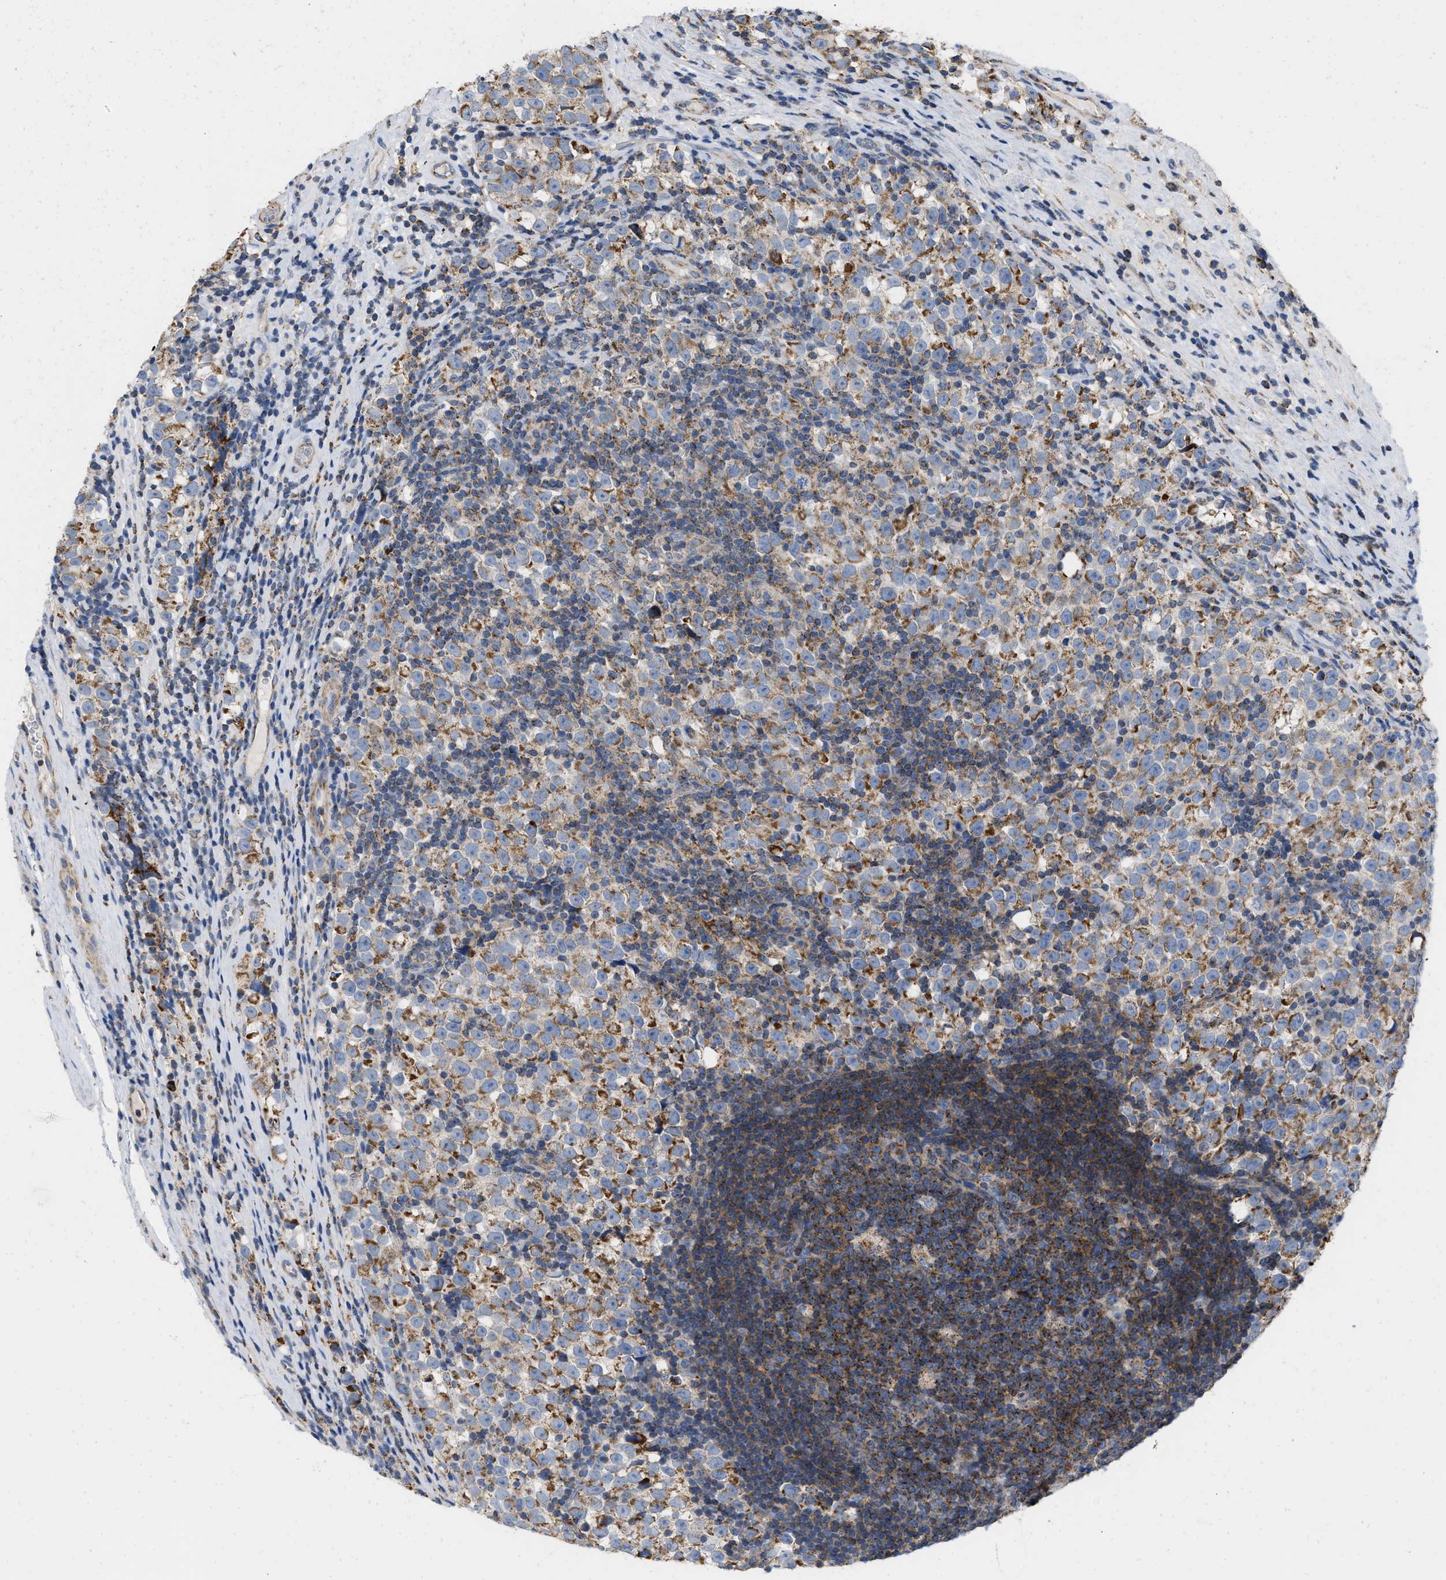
{"staining": {"intensity": "moderate", "quantity": ">75%", "location": "cytoplasmic/membranous"}, "tissue": "testis cancer", "cell_type": "Tumor cells", "image_type": "cancer", "snomed": [{"axis": "morphology", "description": "Normal tissue, NOS"}, {"axis": "morphology", "description": "Seminoma, NOS"}, {"axis": "topography", "description": "Testis"}], "caption": "Approximately >75% of tumor cells in human testis cancer (seminoma) exhibit moderate cytoplasmic/membranous protein expression as visualized by brown immunohistochemical staining.", "gene": "GRB10", "patient": {"sex": "male", "age": 43}}